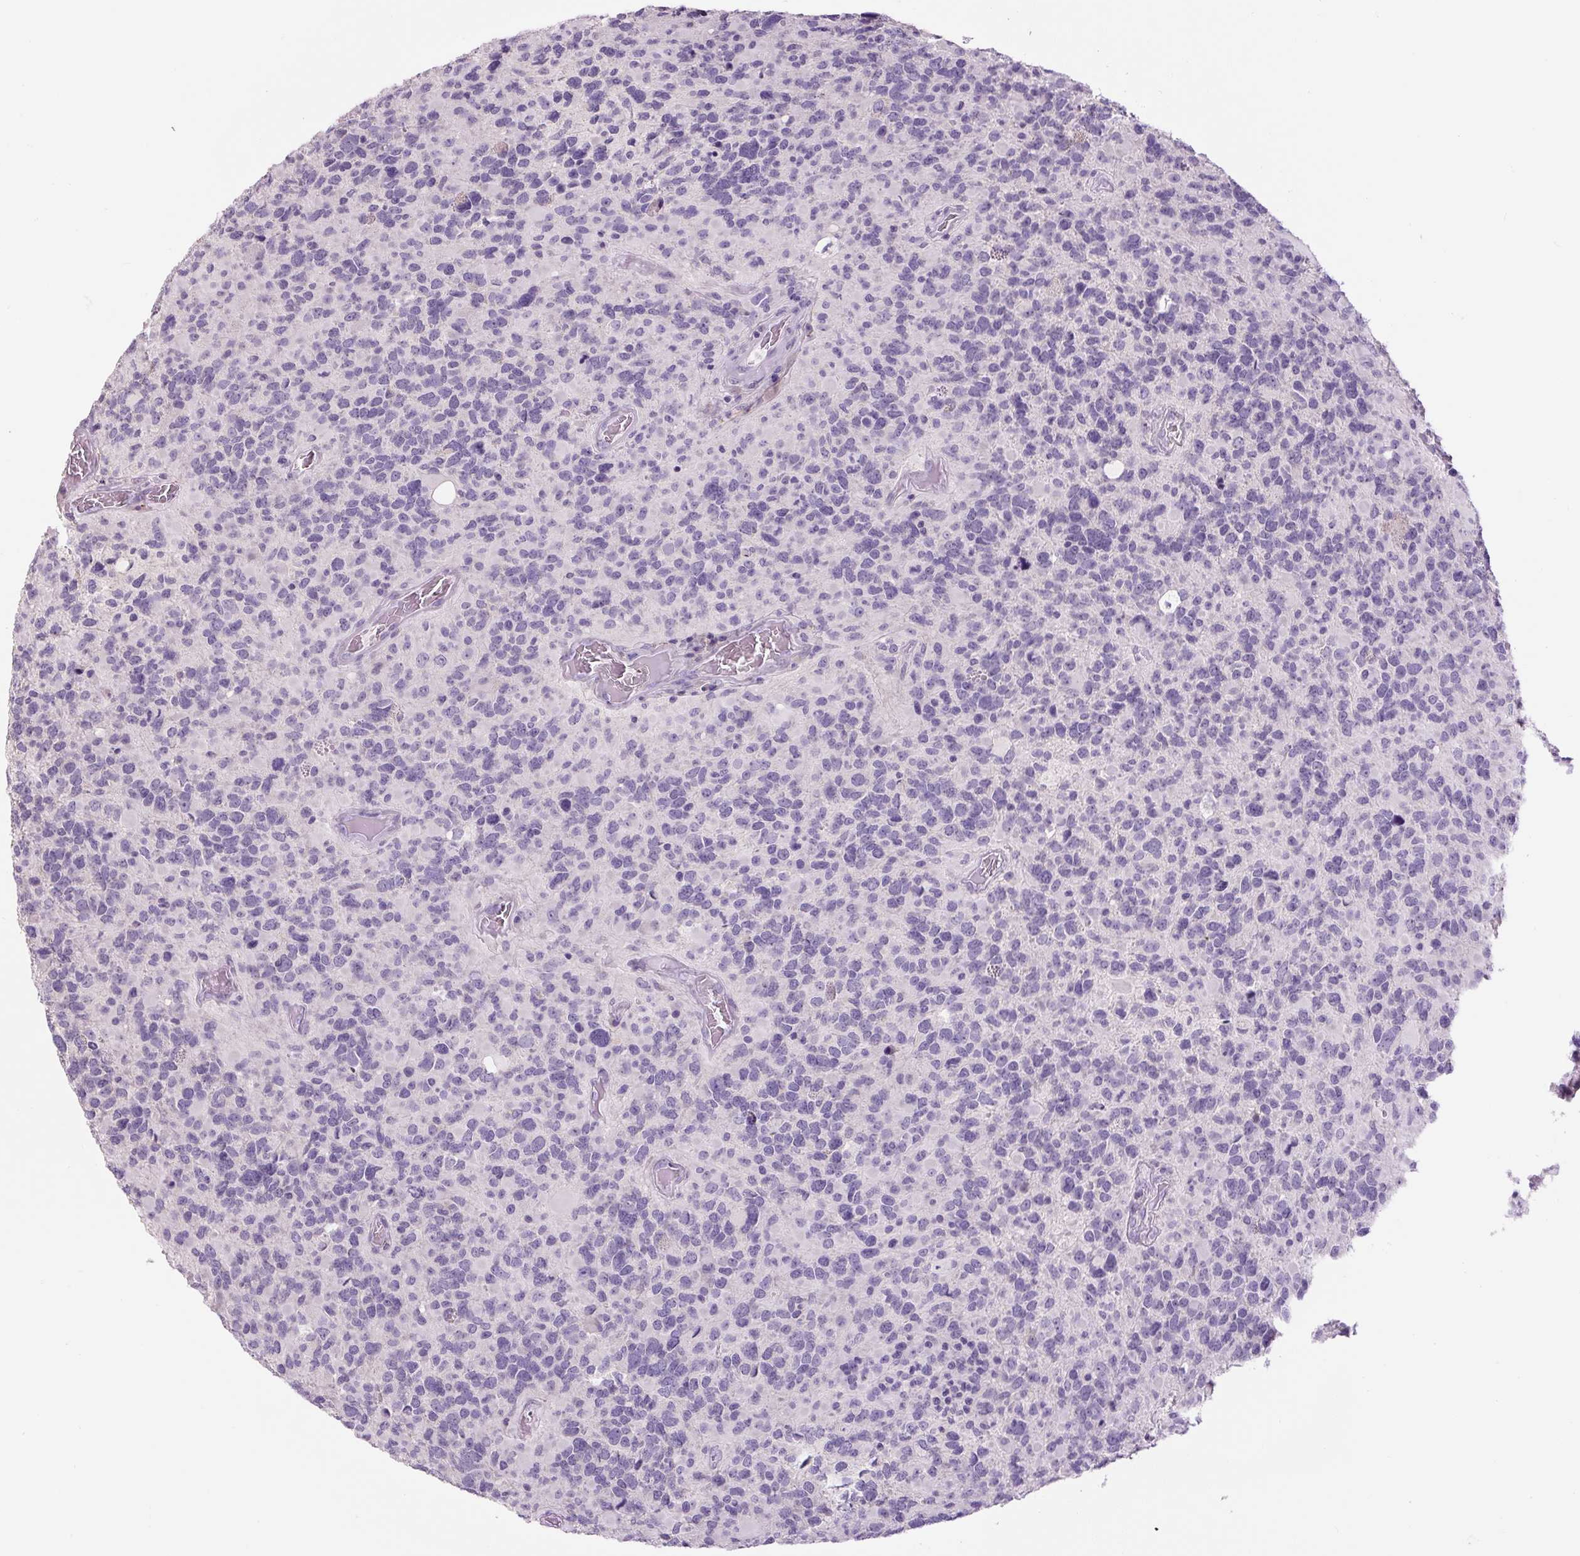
{"staining": {"intensity": "negative", "quantity": "none", "location": "none"}, "tissue": "glioma", "cell_type": "Tumor cells", "image_type": "cancer", "snomed": [{"axis": "morphology", "description": "Glioma, malignant, High grade"}, {"axis": "topography", "description": "Brain"}], "caption": "Immunohistochemical staining of malignant high-grade glioma demonstrates no significant staining in tumor cells.", "gene": "FBN1", "patient": {"sex": "female", "age": 40}}